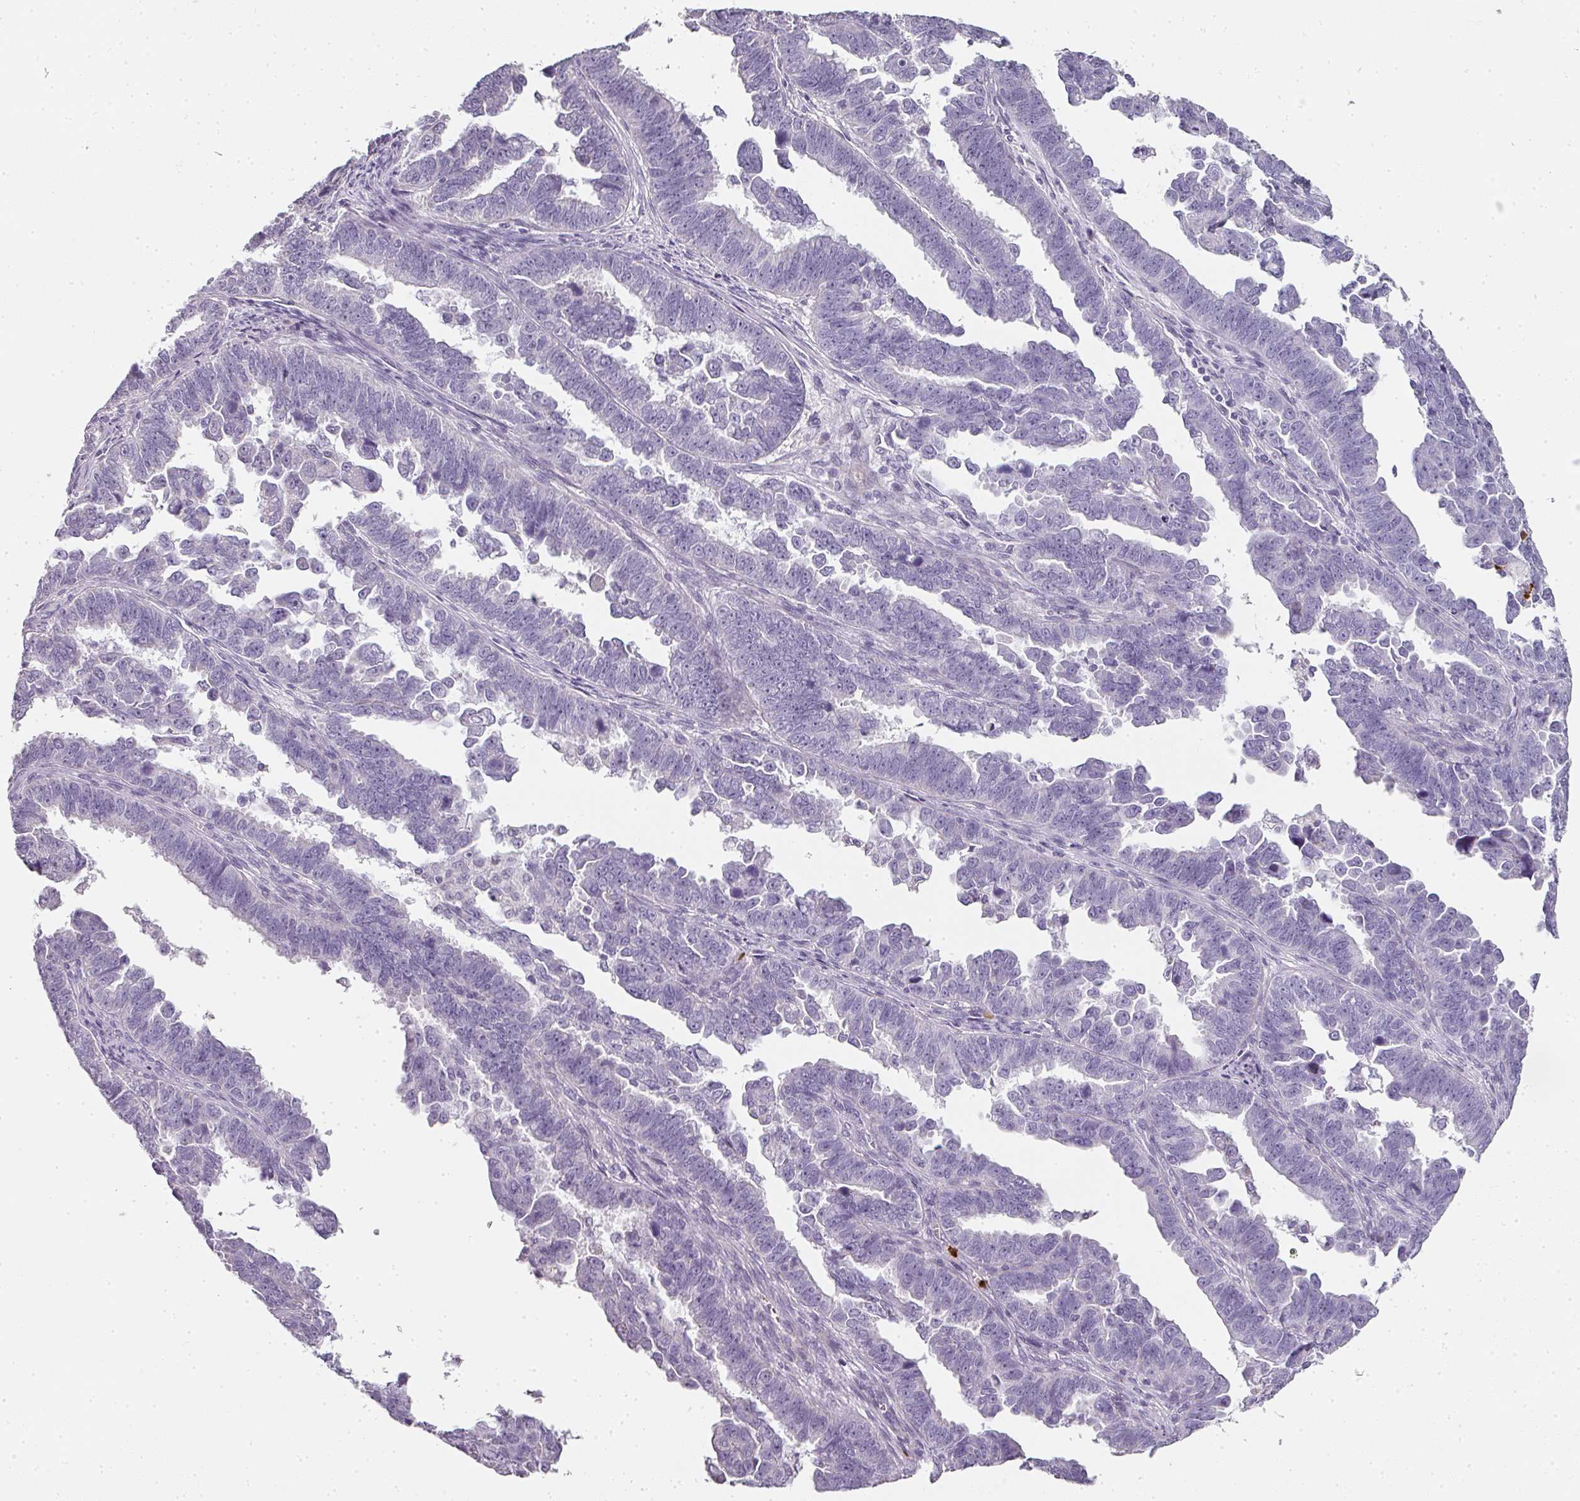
{"staining": {"intensity": "negative", "quantity": "none", "location": "none"}, "tissue": "endometrial cancer", "cell_type": "Tumor cells", "image_type": "cancer", "snomed": [{"axis": "morphology", "description": "Adenocarcinoma, NOS"}, {"axis": "topography", "description": "Endometrium"}], "caption": "Histopathology image shows no protein expression in tumor cells of endometrial cancer (adenocarcinoma) tissue.", "gene": "CAMP", "patient": {"sex": "female", "age": 75}}